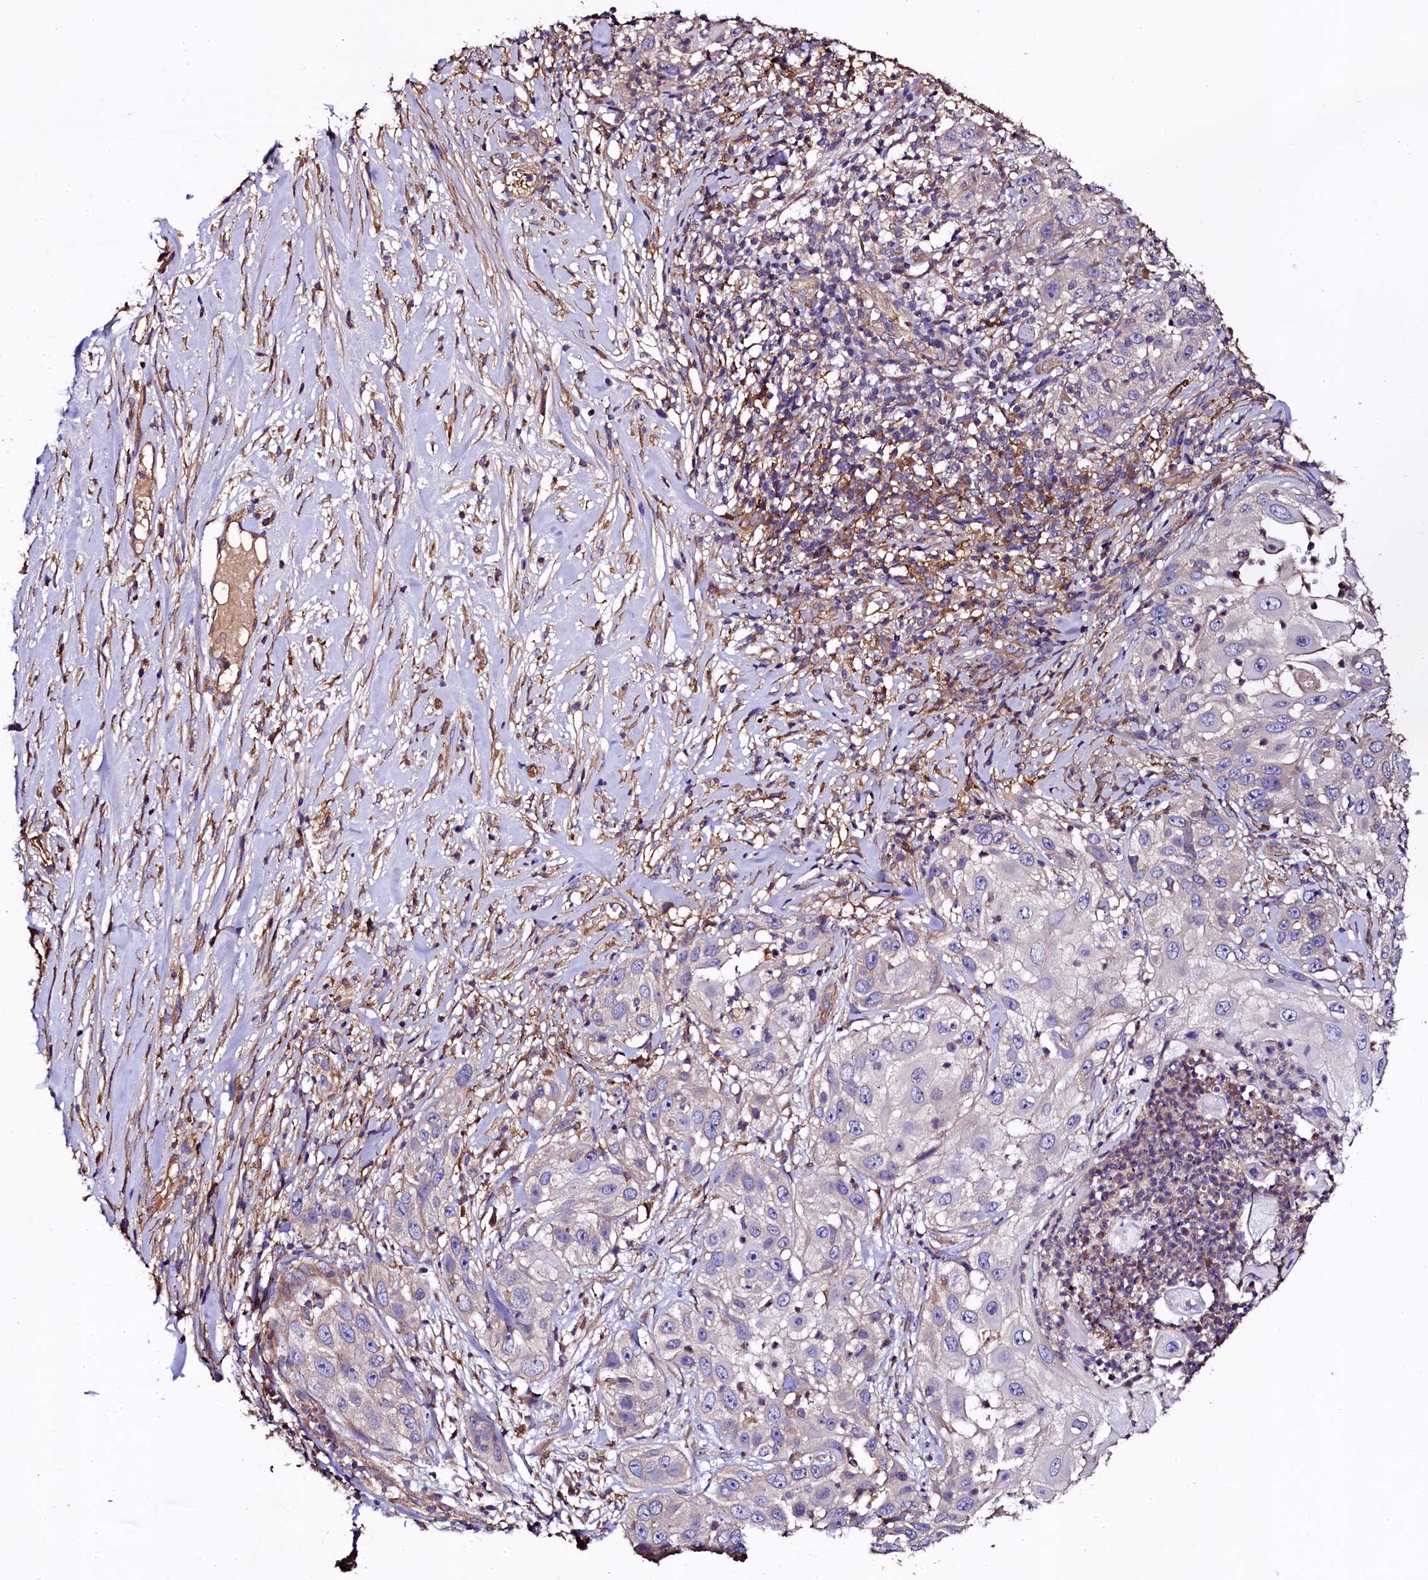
{"staining": {"intensity": "negative", "quantity": "none", "location": "none"}, "tissue": "skin cancer", "cell_type": "Tumor cells", "image_type": "cancer", "snomed": [{"axis": "morphology", "description": "Squamous cell carcinoma, NOS"}, {"axis": "topography", "description": "Skin"}], "caption": "IHC histopathology image of human skin squamous cell carcinoma stained for a protein (brown), which exhibits no positivity in tumor cells. (DAB immunohistochemistry (IHC), high magnification).", "gene": "APPL2", "patient": {"sex": "female", "age": 44}}